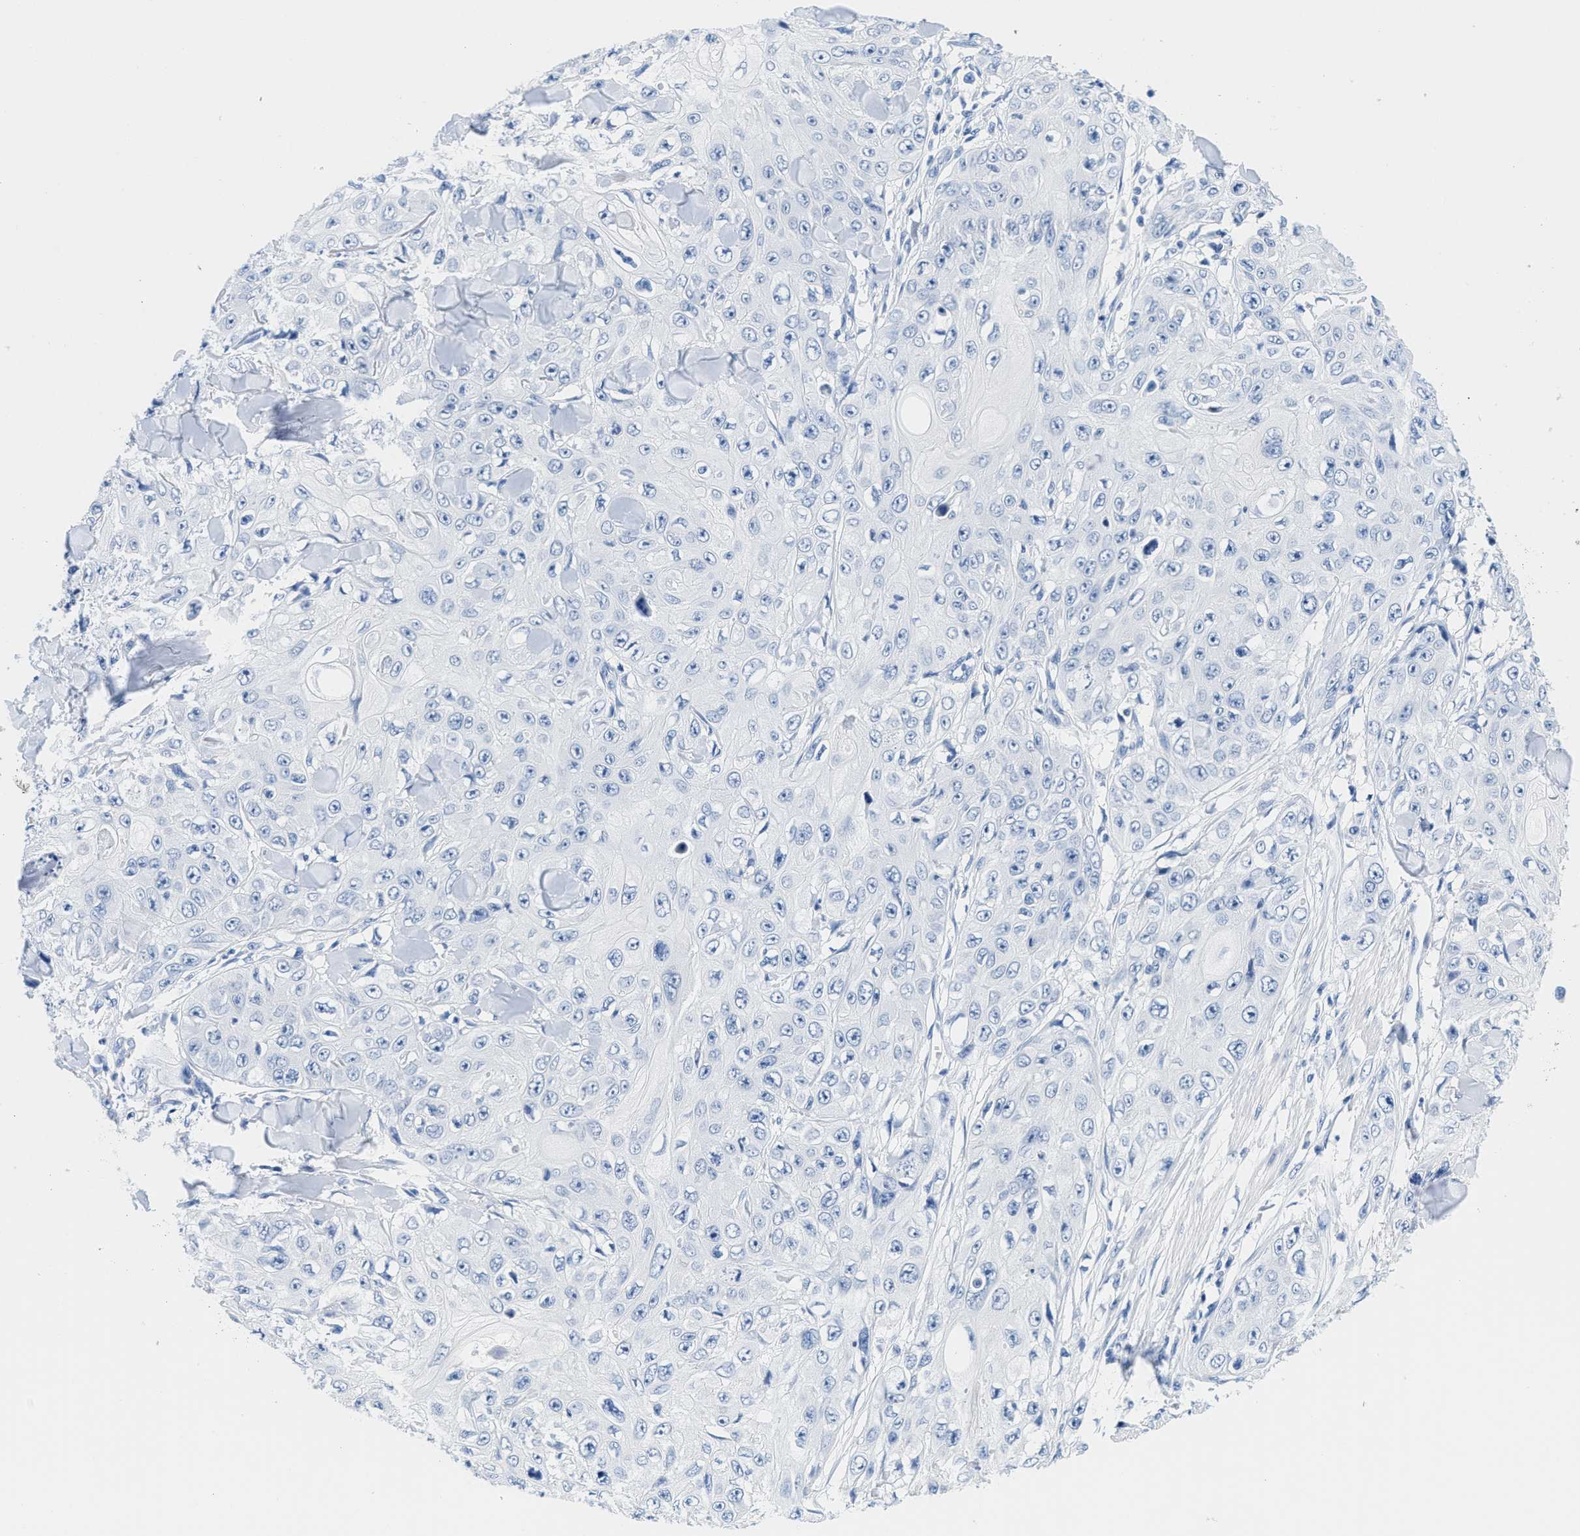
{"staining": {"intensity": "negative", "quantity": "none", "location": "none"}, "tissue": "skin cancer", "cell_type": "Tumor cells", "image_type": "cancer", "snomed": [{"axis": "morphology", "description": "Squamous cell carcinoma, NOS"}, {"axis": "topography", "description": "Skin"}], "caption": "There is no significant positivity in tumor cells of skin cancer.", "gene": "GSN", "patient": {"sex": "male", "age": 86}}